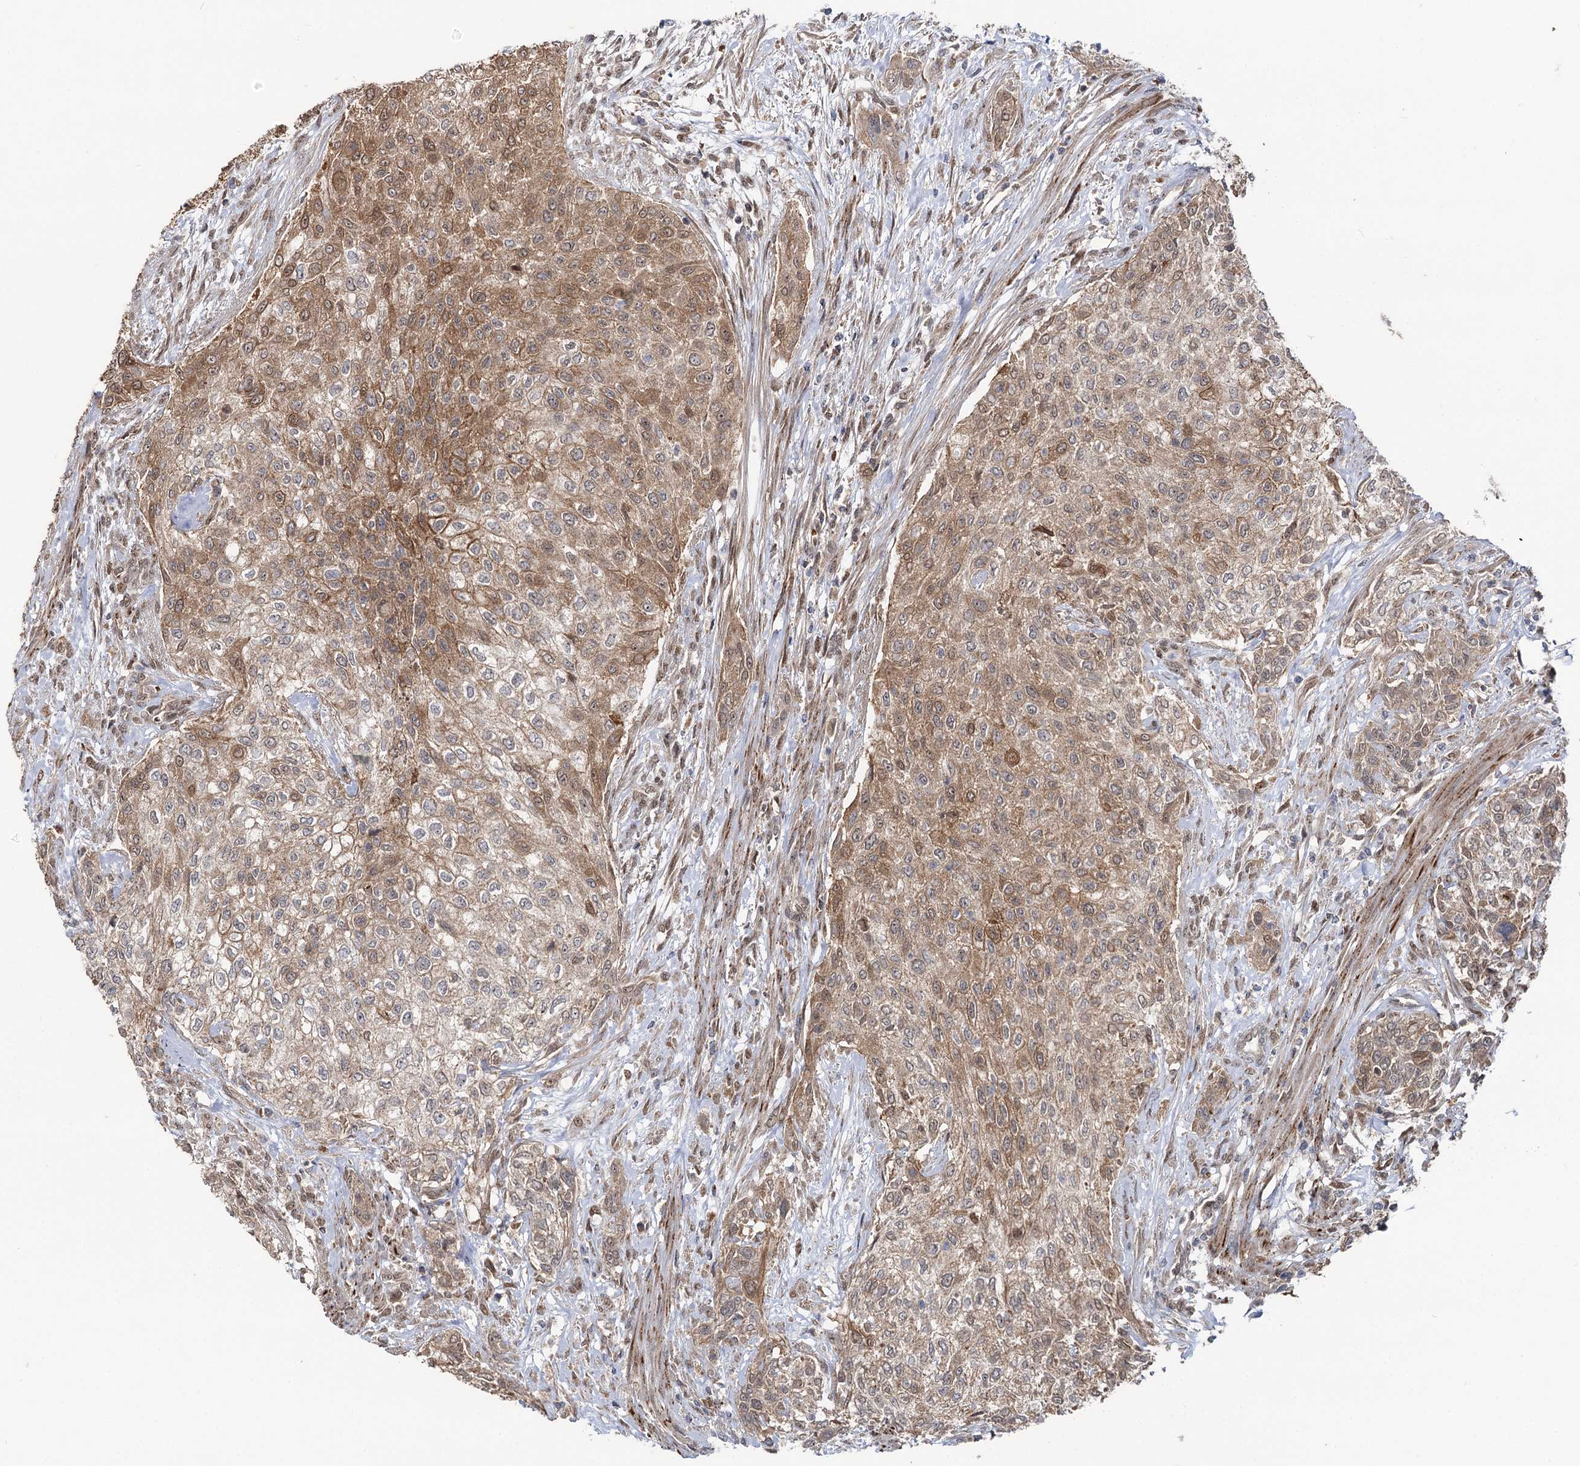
{"staining": {"intensity": "moderate", "quantity": "25%-75%", "location": "cytoplasmic/membranous"}, "tissue": "urothelial cancer", "cell_type": "Tumor cells", "image_type": "cancer", "snomed": [{"axis": "morphology", "description": "Normal tissue, NOS"}, {"axis": "morphology", "description": "Urothelial carcinoma, NOS"}, {"axis": "topography", "description": "Urinary bladder"}, {"axis": "topography", "description": "Peripheral nerve tissue"}], "caption": "Transitional cell carcinoma stained for a protein displays moderate cytoplasmic/membranous positivity in tumor cells. (DAB (3,3'-diaminobenzidine) = brown stain, brightfield microscopy at high magnification).", "gene": "MSANTD2", "patient": {"sex": "male", "age": 35}}